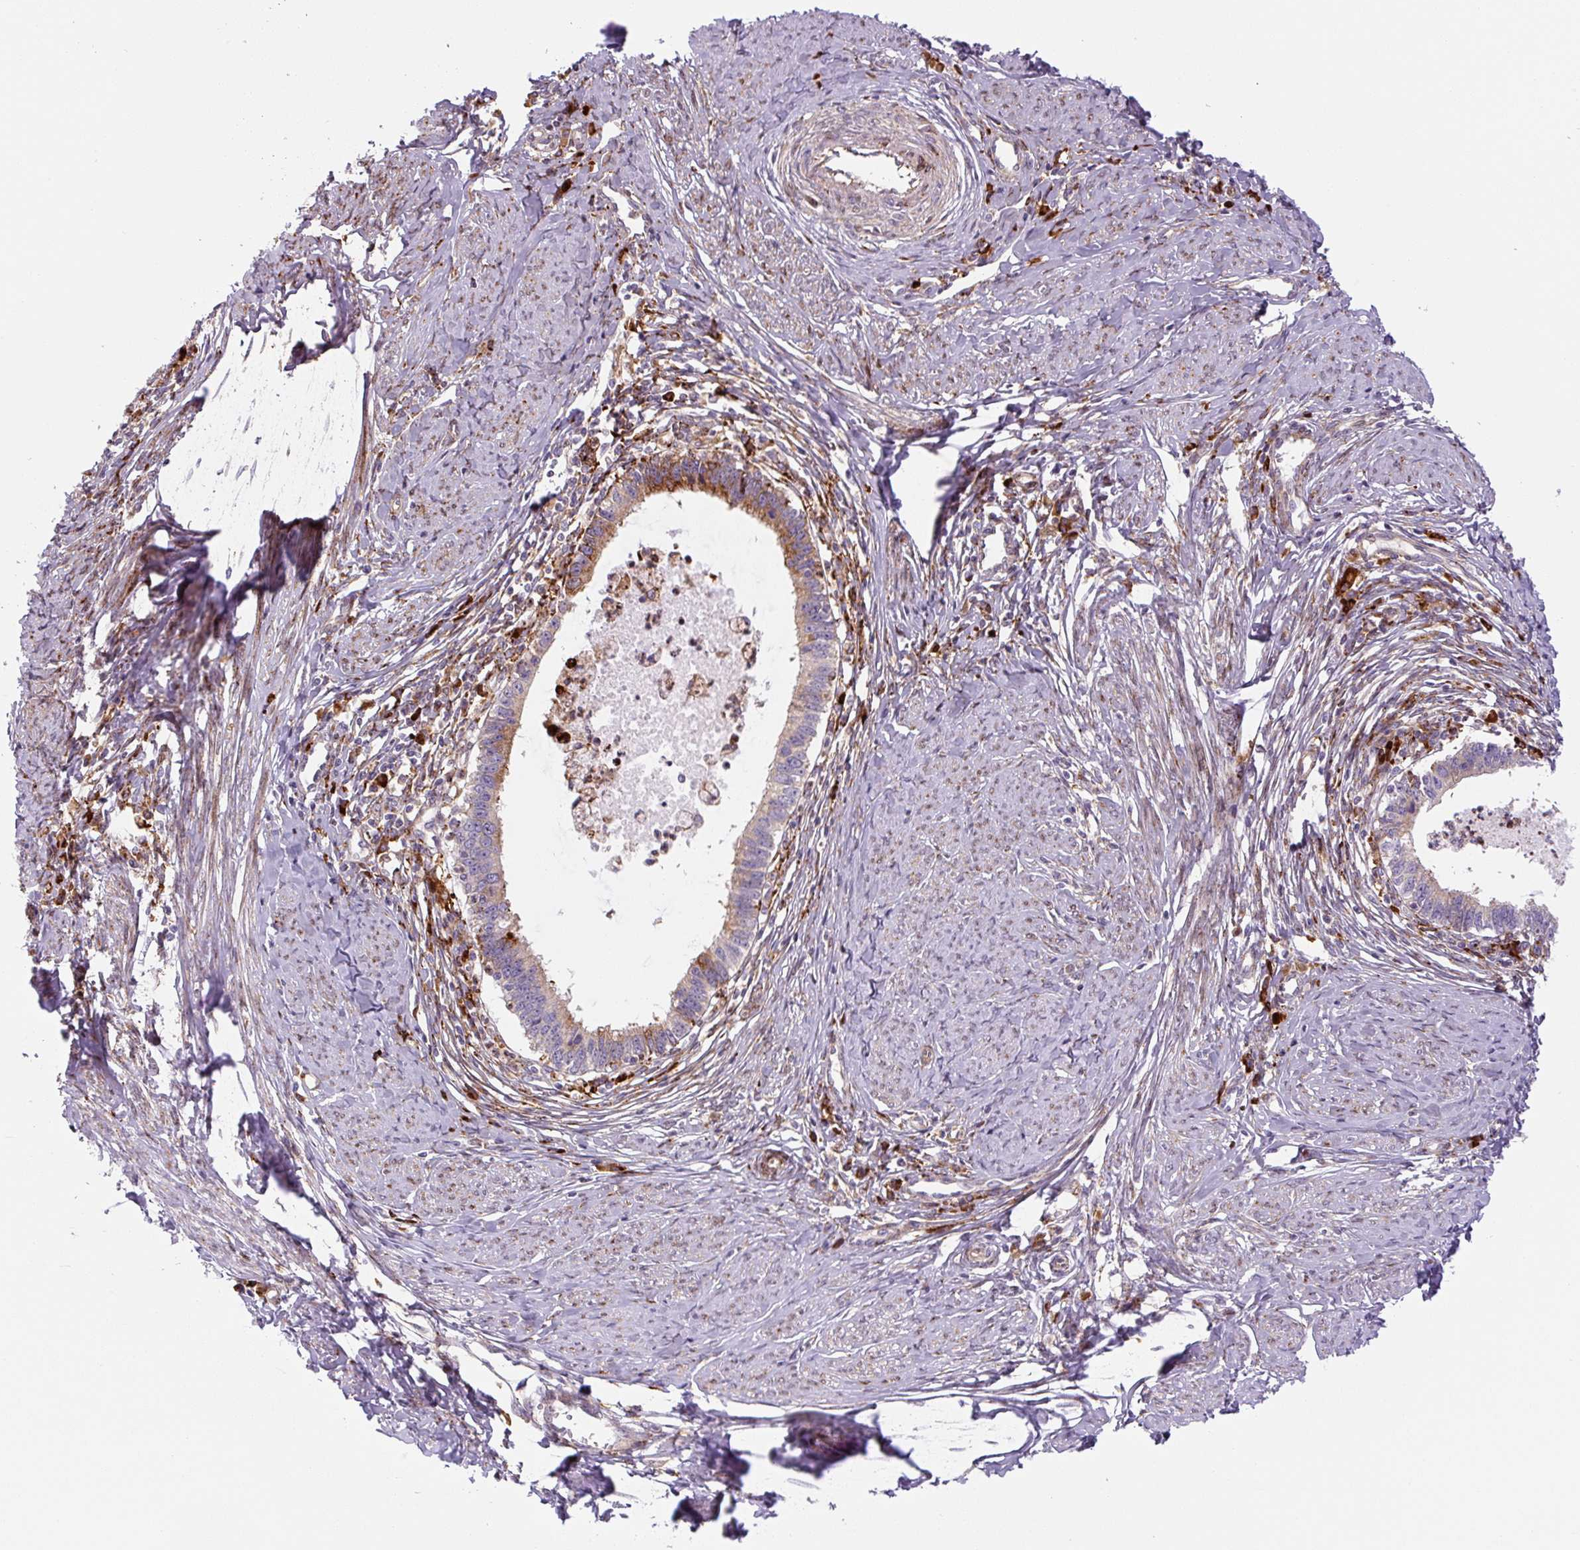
{"staining": {"intensity": "moderate", "quantity": "25%-75%", "location": "cytoplasmic/membranous"}, "tissue": "cervical cancer", "cell_type": "Tumor cells", "image_type": "cancer", "snomed": [{"axis": "morphology", "description": "Adenocarcinoma, NOS"}, {"axis": "topography", "description": "Cervix"}], "caption": "DAB immunohistochemical staining of adenocarcinoma (cervical) displays moderate cytoplasmic/membranous protein expression in approximately 25%-75% of tumor cells. The protein of interest is stained brown, and the nuclei are stained in blue (DAB (3,3'-diaminobenzidine) IHC with brightfield microscopy, high magnification).", "gene": "DISP3", "patient": {"sex": "female", "age": 36}}